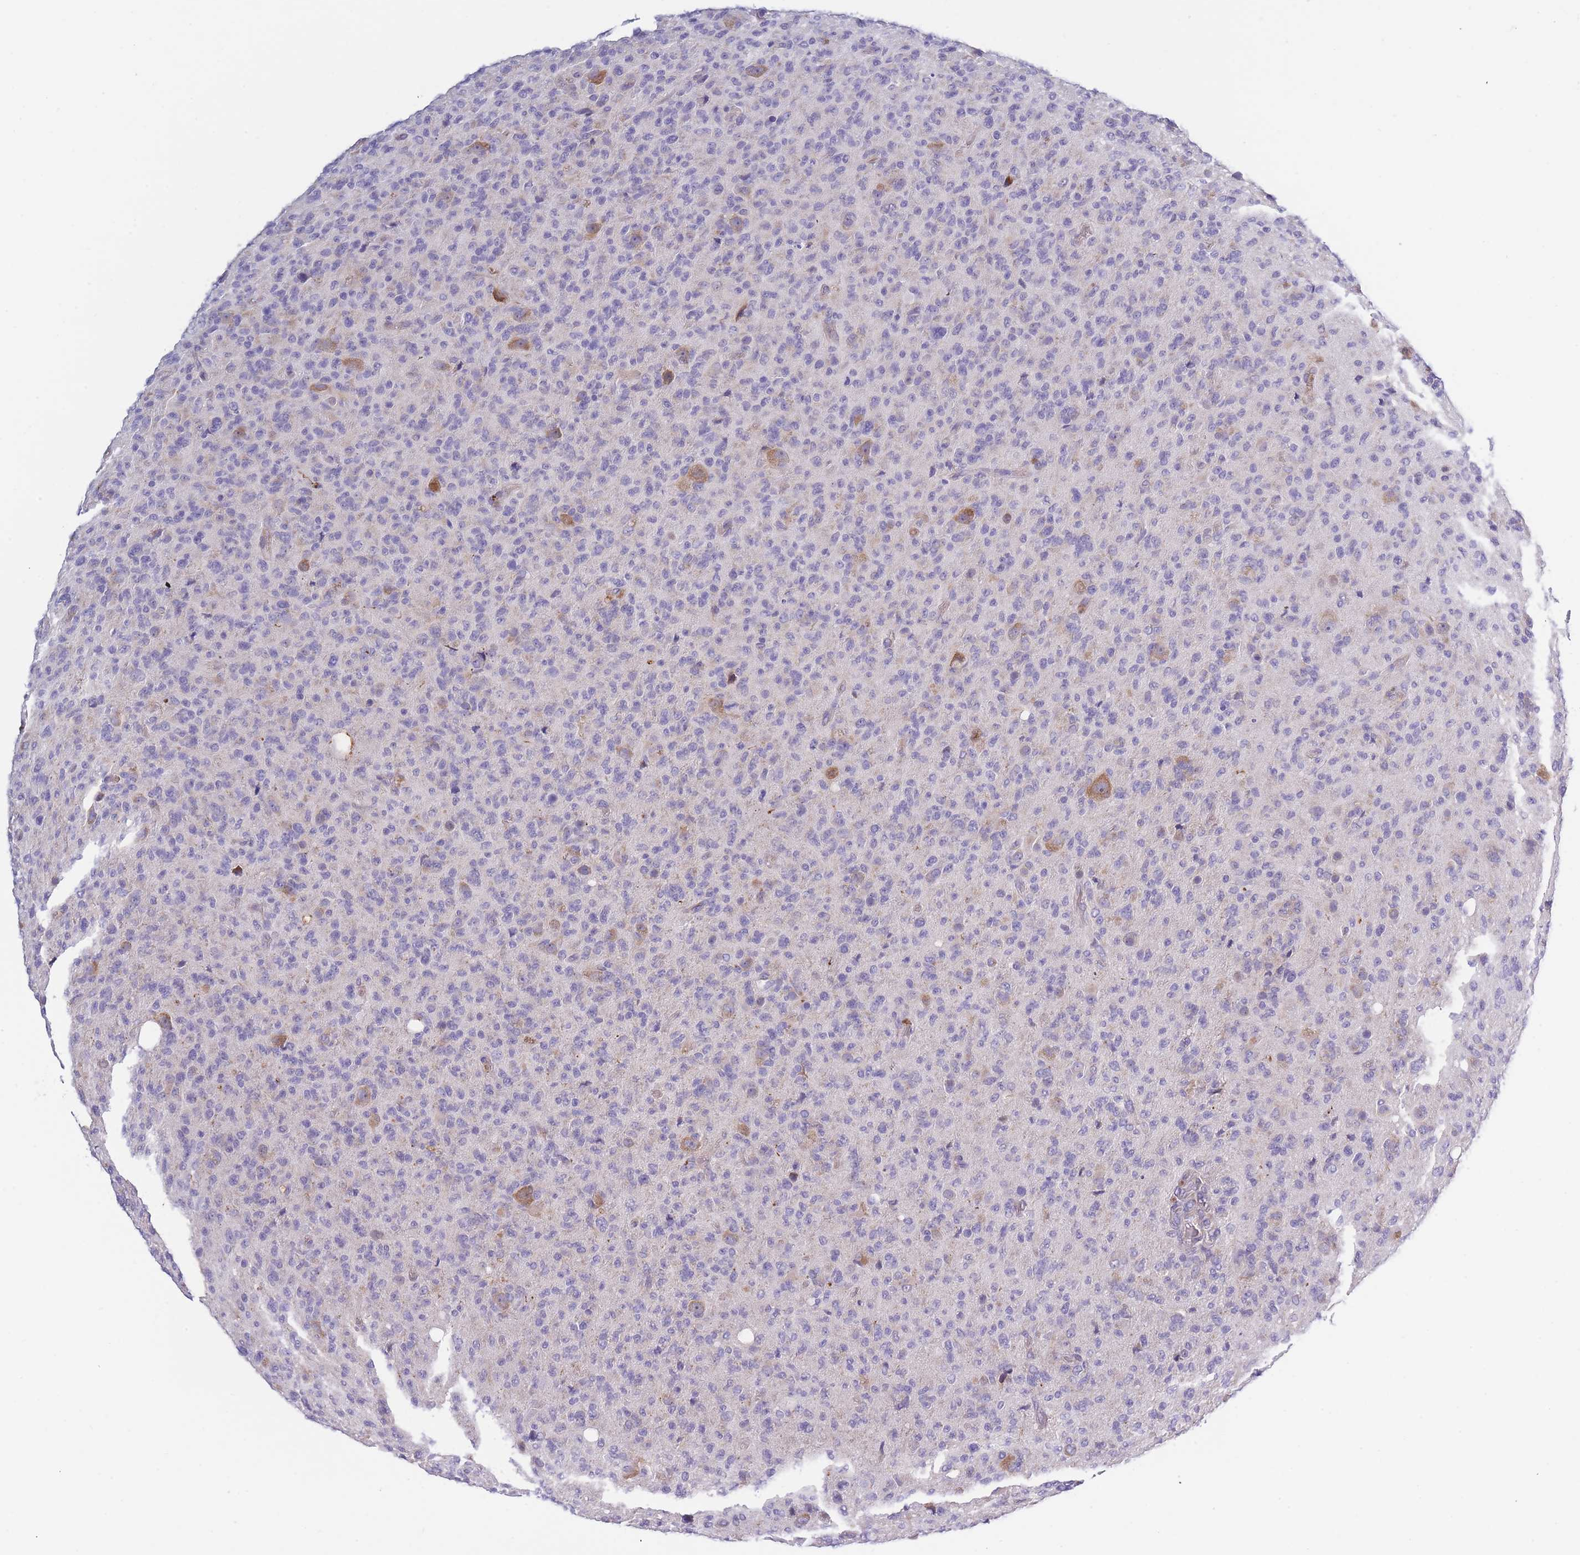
{"staining": {"intensity": "negative", "quantity": "none", "location": "none"}, "tissue": "glioma", "cell_type": "Tumor cells", "image_type": "cancer", "snomed": [{"axis": "morphology", "description": "Glioma, malignant, High grade"}, {"axis": "topography", "description": "Brain"}], "caption": "This is an IHC histopathology image of human malignant high-grade glioma. There is no staining in tumor cells.", "gene": "NDUFAF6", "patient": {"sex": "female", "age": 57}}